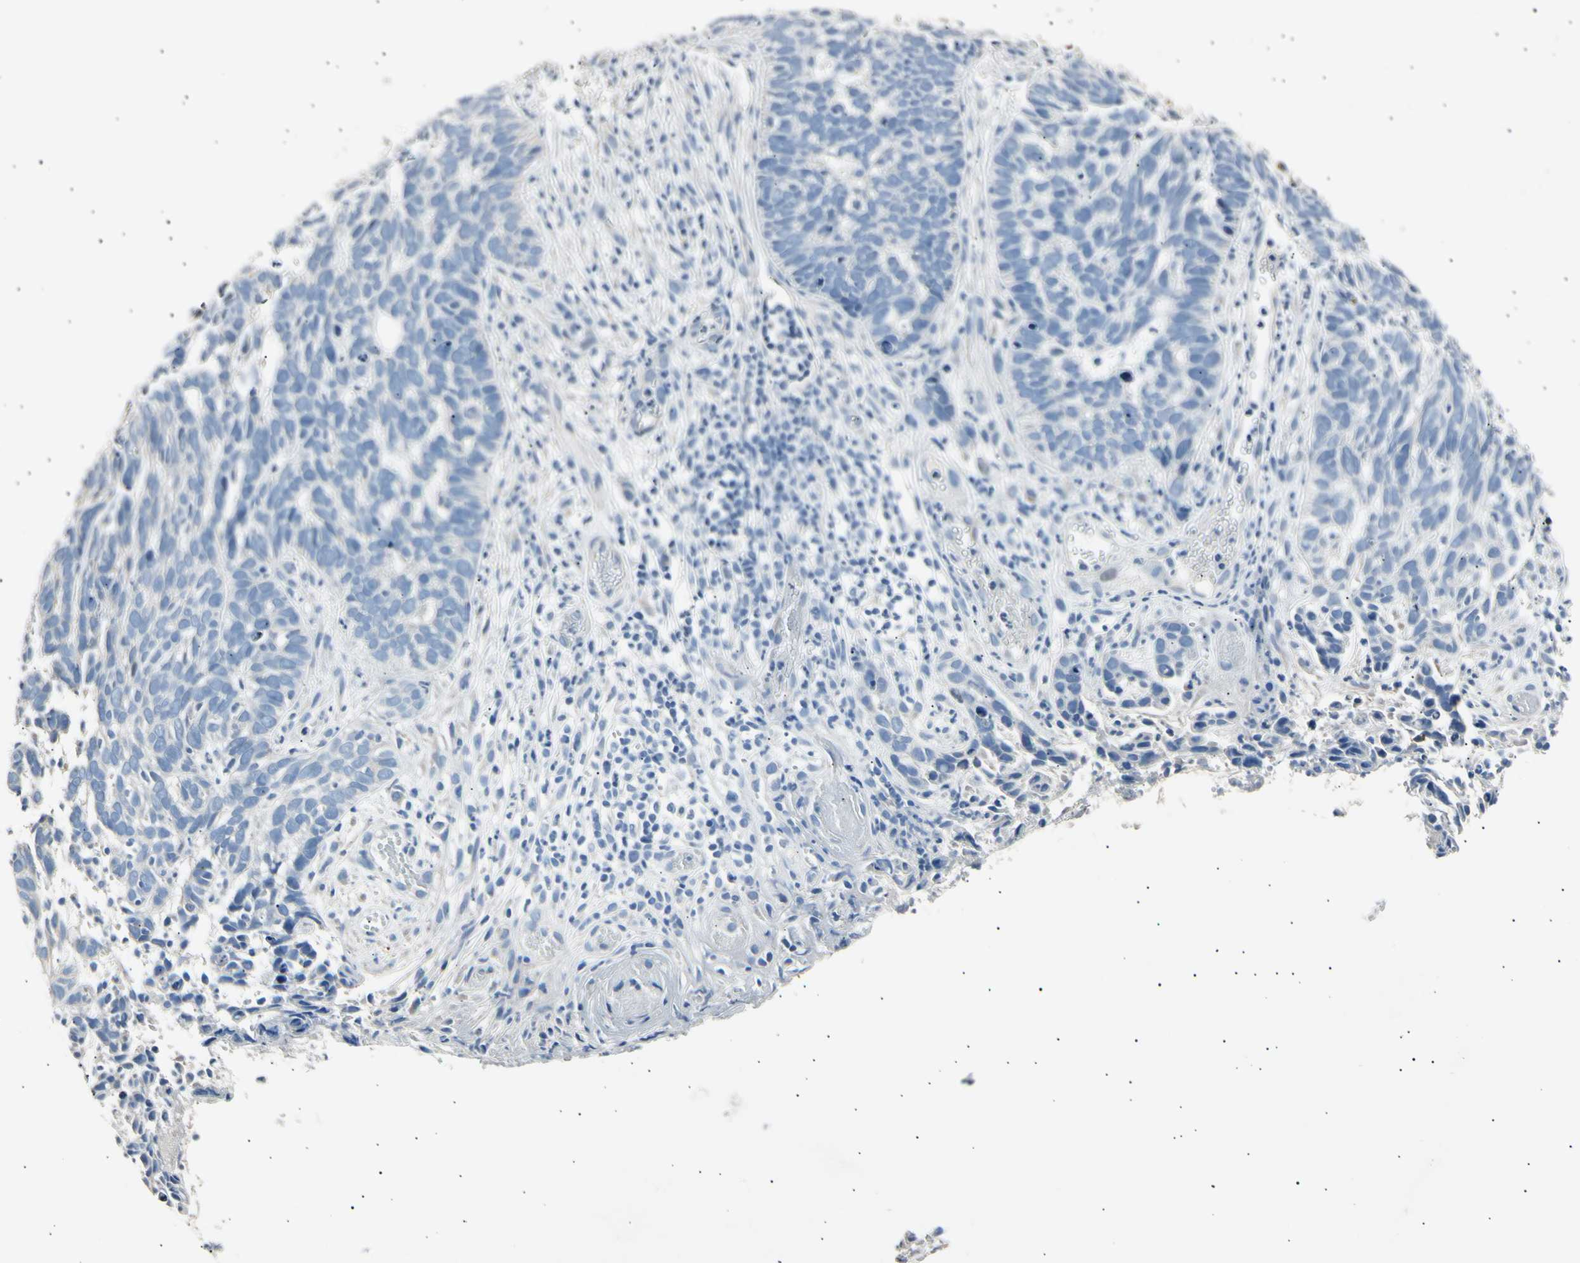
{"staining": {"intensity": "negative", "quantity": "none", "location": "none"}, "tissue": "skin cancer", "cell_type": "Tumor cells", "image_type": "cancer", "snomed": [{"axis": "morphology", "description": "Basal cell carcinoma"}, {"axis": "topography", "description": "Skin"}], "caption": "Immunohistochemistry (IHC) micrograph of neoplastic tissue: skin cancer (basal cell carcinoma) stained with DAB reveals no significant protein staining in tumor cells. (DAB IHC visualized using brightfield microscopy, high magnification).", "gene": "LDLR", "patient": {"sex": "male", "age": 87}}